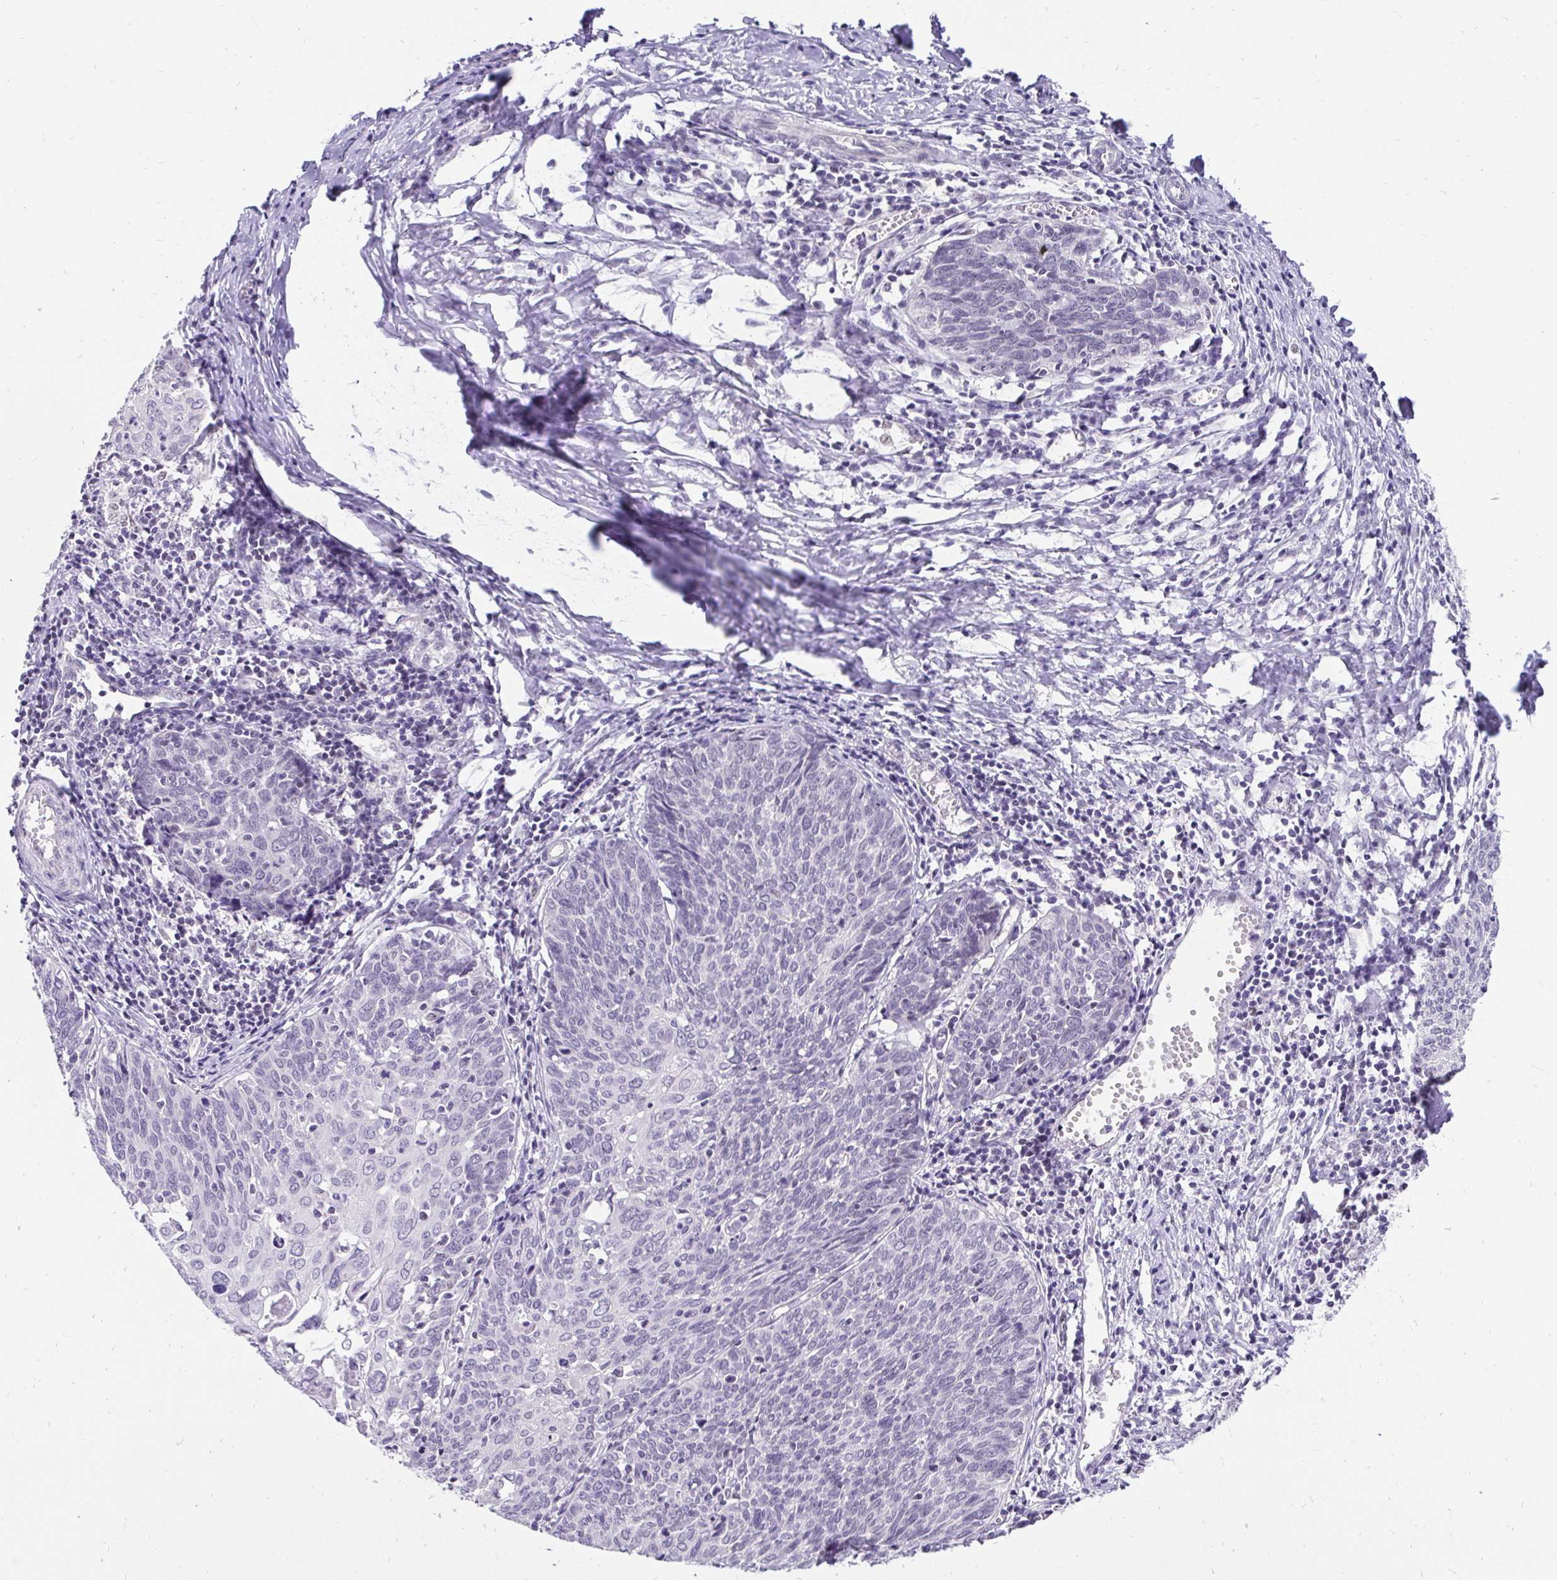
{"staining": {"intensity": "negative", "quantity": "none", "location": "none"}, "tissue": "cervical cancer", "cell_type": "Tumor cells", "image_type": "cancer", "snomed": [{"axis": "morphology", "description": "Squamous cell carcinoma, NOS"}, {"axis": "topography", "description": "Cervix"}], "caption": "A histopathology image of human cervical cancer (squamous cell carcinoma) is negative for staining in tumor cells.", "gene": "ZNF860", "patient": {"sex": "female", "age": 39}}